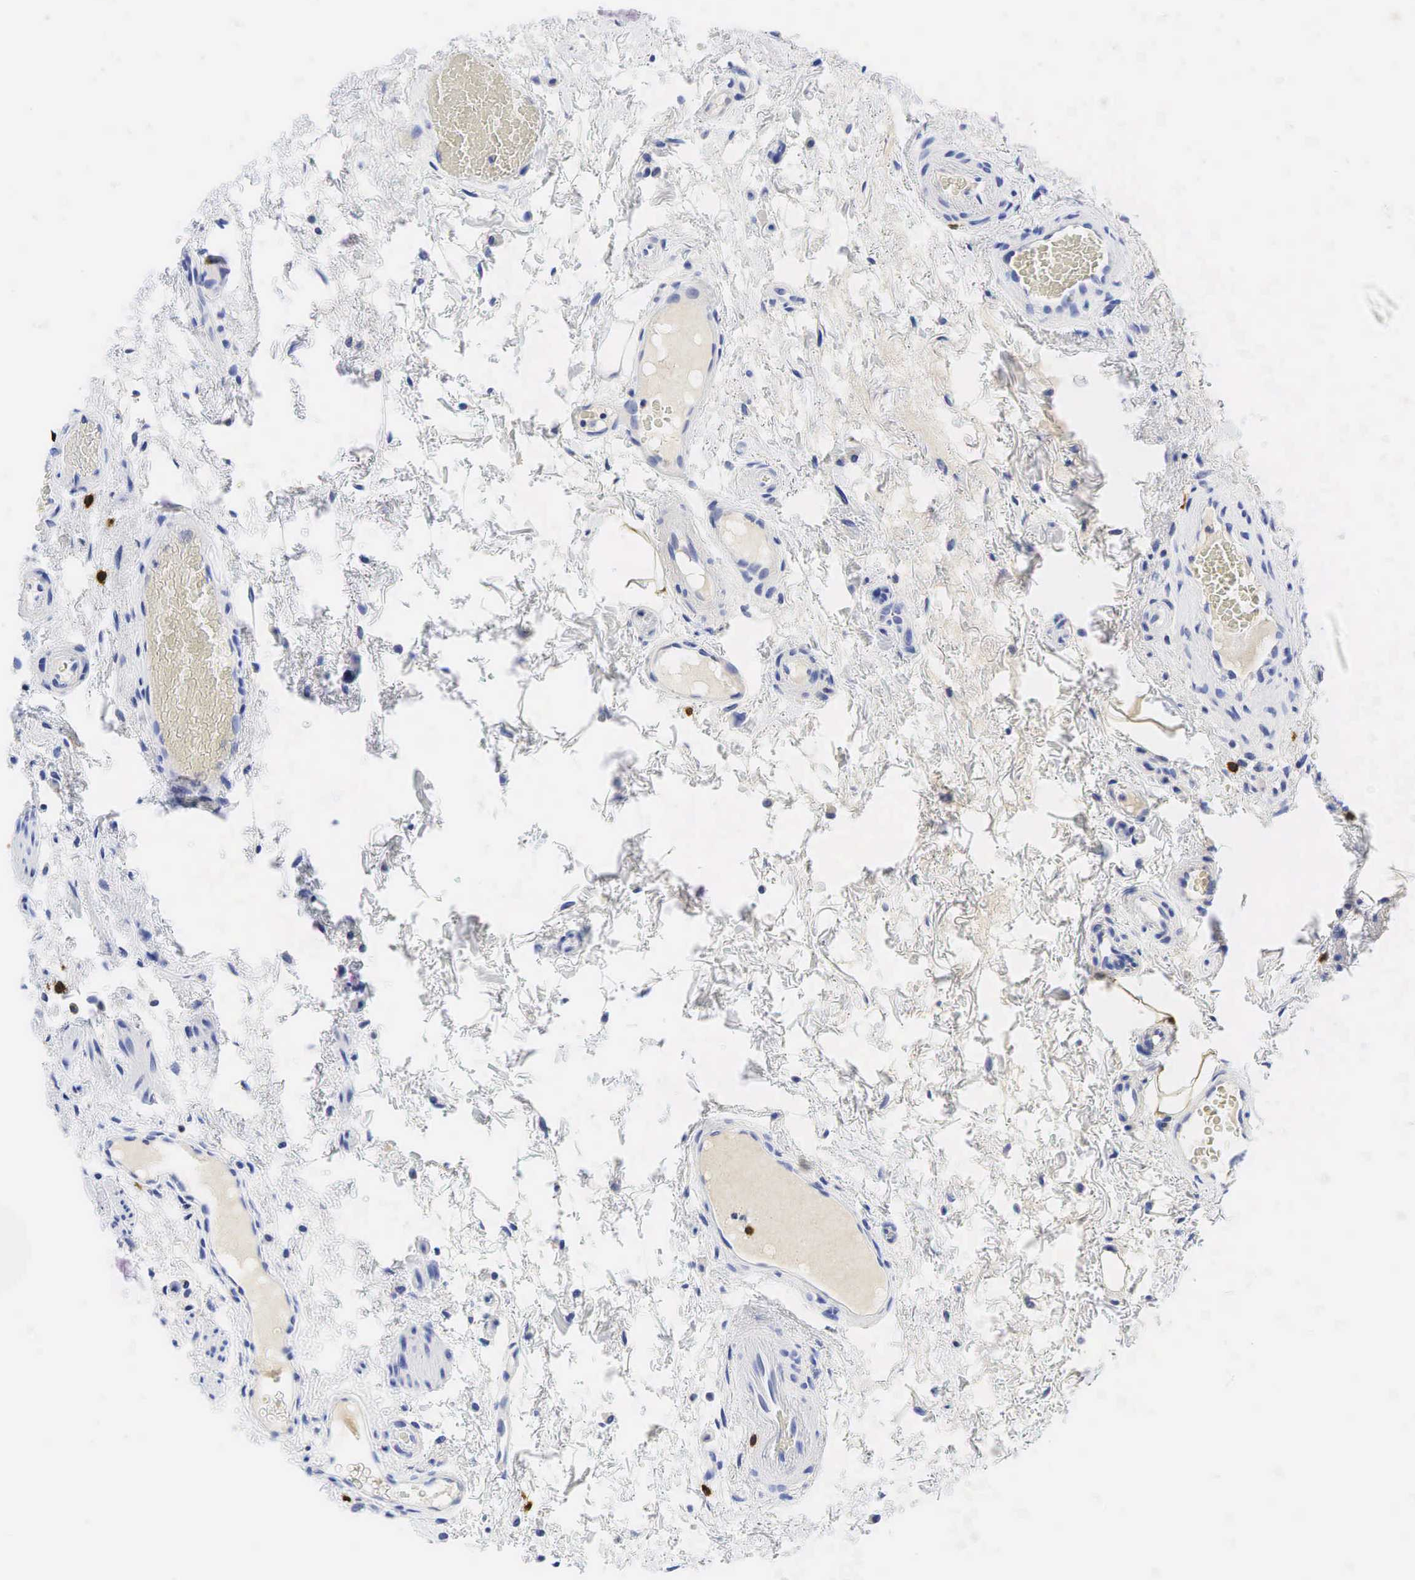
{"staining": {"intensity": "negative", "quantity": "none", "location": "none"}, "tissue": "rectum", "cell_type": "Glandular cells", "image_type": "normal", "snomed": [{"axis": "morphology", "description": "Normal tissue, NOS"}, {"axis": "topography", "description": "Rectum"}], "caption": "An immunohistochemistry image of benign rectum is shown. There is no staining in glandular cells of rectum. (DAB (3,3'-diaminobenzidine) IHC with hematoxylin counter stain).", "gene": "CD8A", "patient": {"sex": "male", "age": 77}}